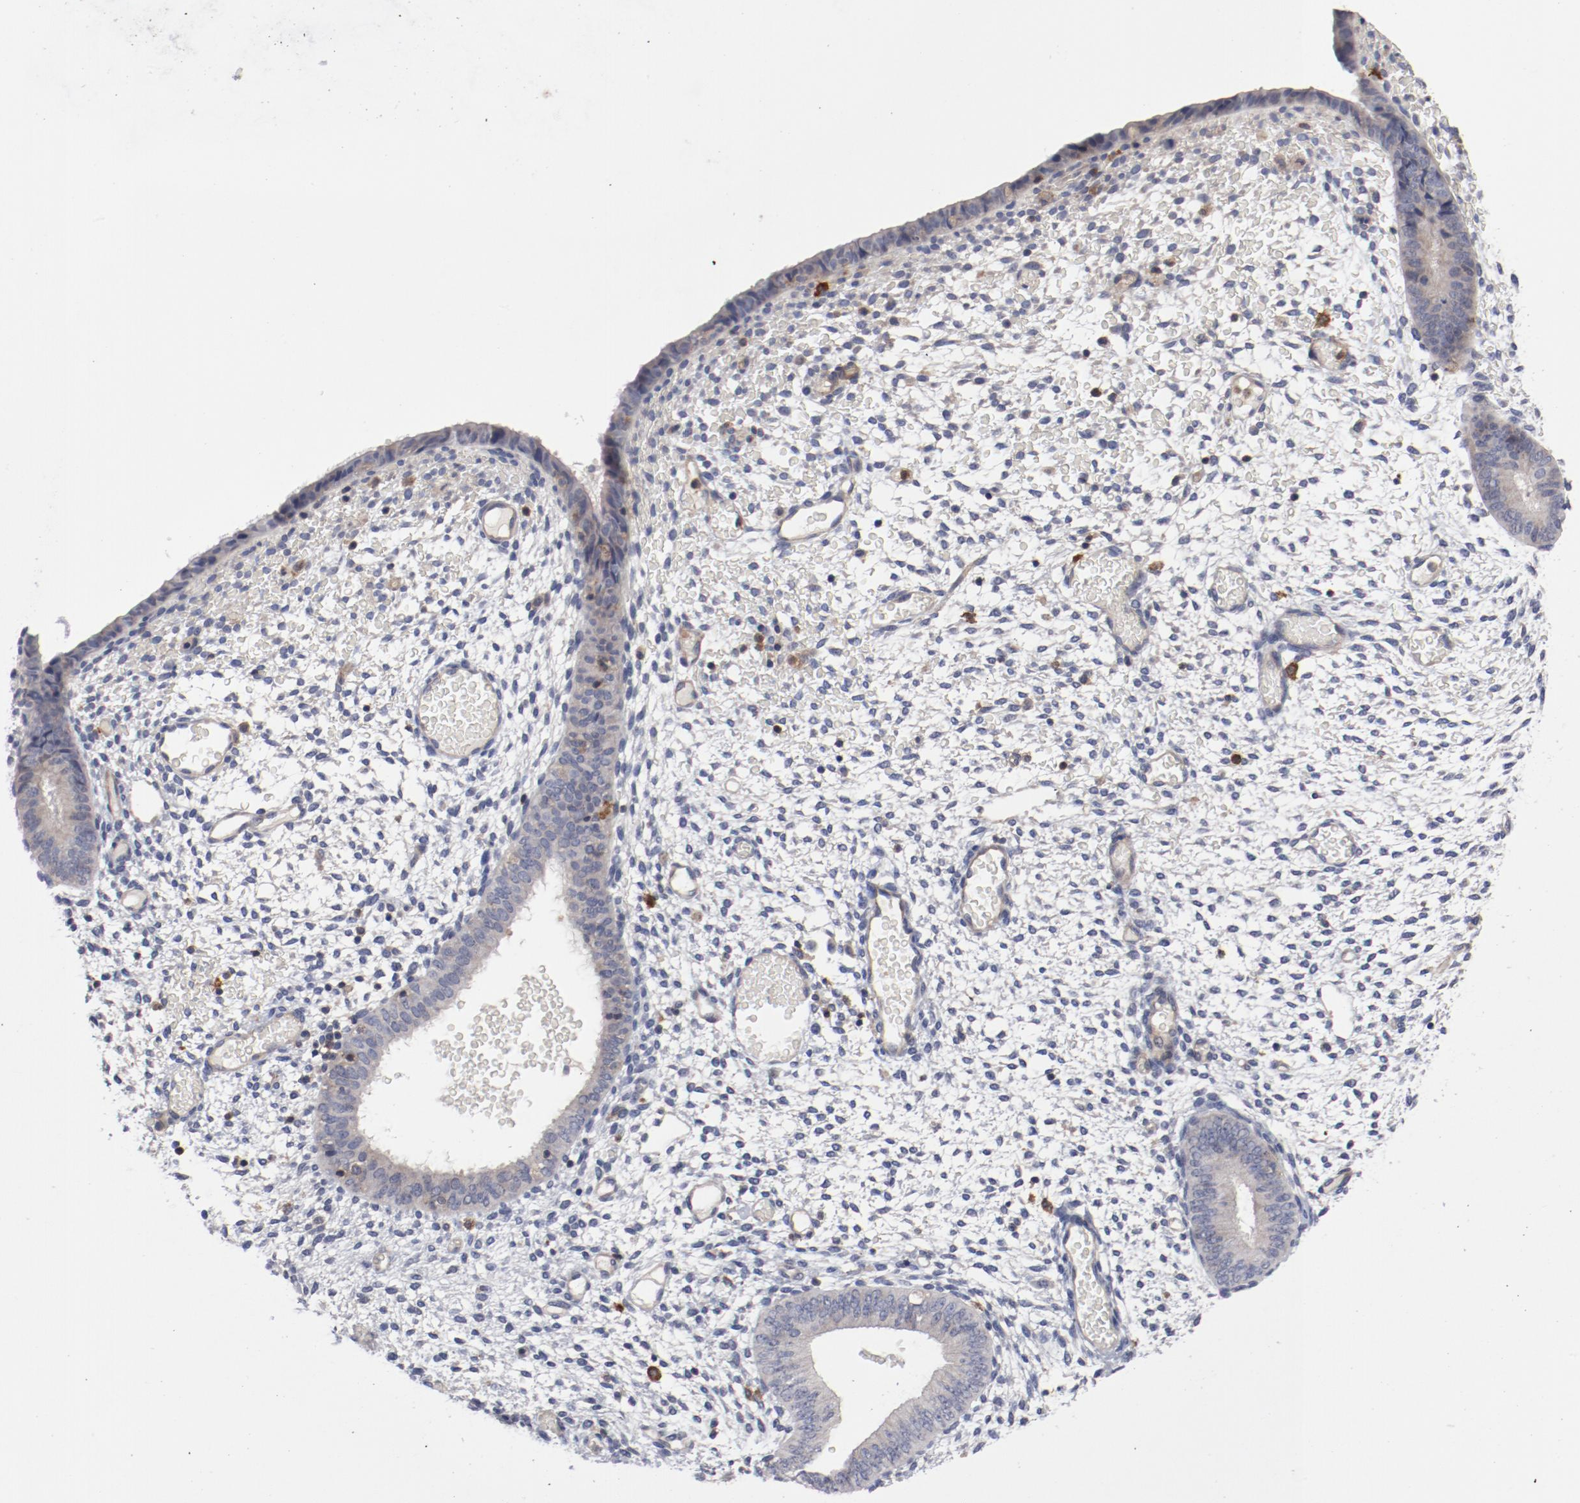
{"staining": {"intensity": "negative", "quantity": "none", "location": "none"}, "tissue": "endometrium", "cell_type": "Cells in endometrial stroma", "image_type": "normal", "snomed": [{"axis": "morphology", "description": "Normal tissue, NOS"}, {"axis": "topography", "description": "Endometrium"}], "caption": "The image displays no significant staining in cells in endometrial stroma of endometrium.", "gene": "CBL", "patient": {"sex": "female", "age": 42}}